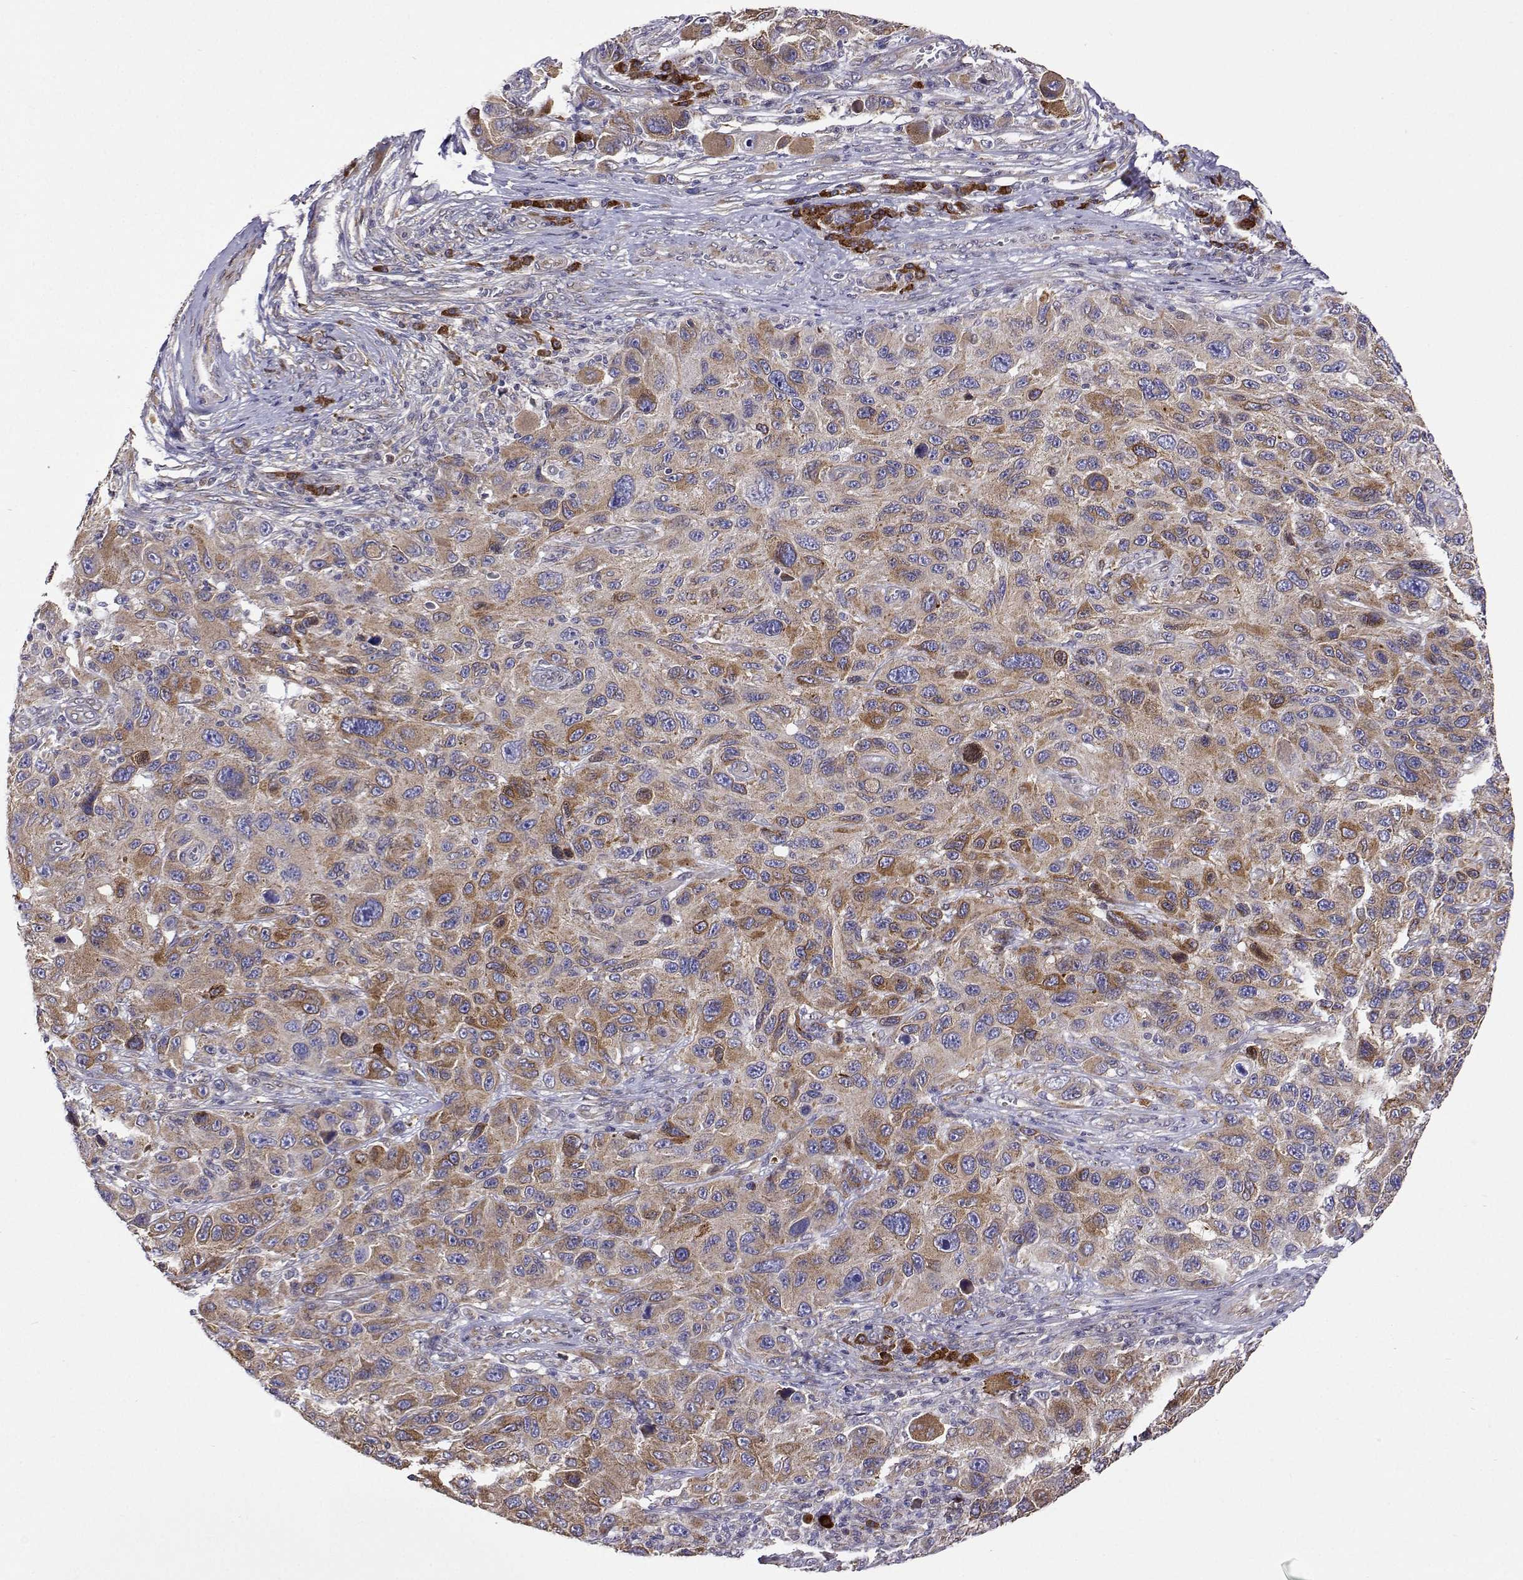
{"staining": {"intensity": "weak", "quantity": ">75%", "location": "cytoplasmic/membranous"}, "tissue": "melanoma", "cell_type": "Tumor cells", "image_type": "cancer", "snomed": [{"axis": "morphology", "description": "Malignant melanoma, NOS"}, {"axis": "topography", "description": "Skin"}], "caption": "Immunohistochemical staining of human melanoma demonstrates low levels of weak cytoplasmic/membranous protein expression in approximately >75% of tumor cells. The protein of interest is stained brown, and the nuclei are stained in blue (DAB IHC with brightfield microscopy, high magnification).", "gene": "PGRMC2", "patient": {"sex": "male", "age": 53}}